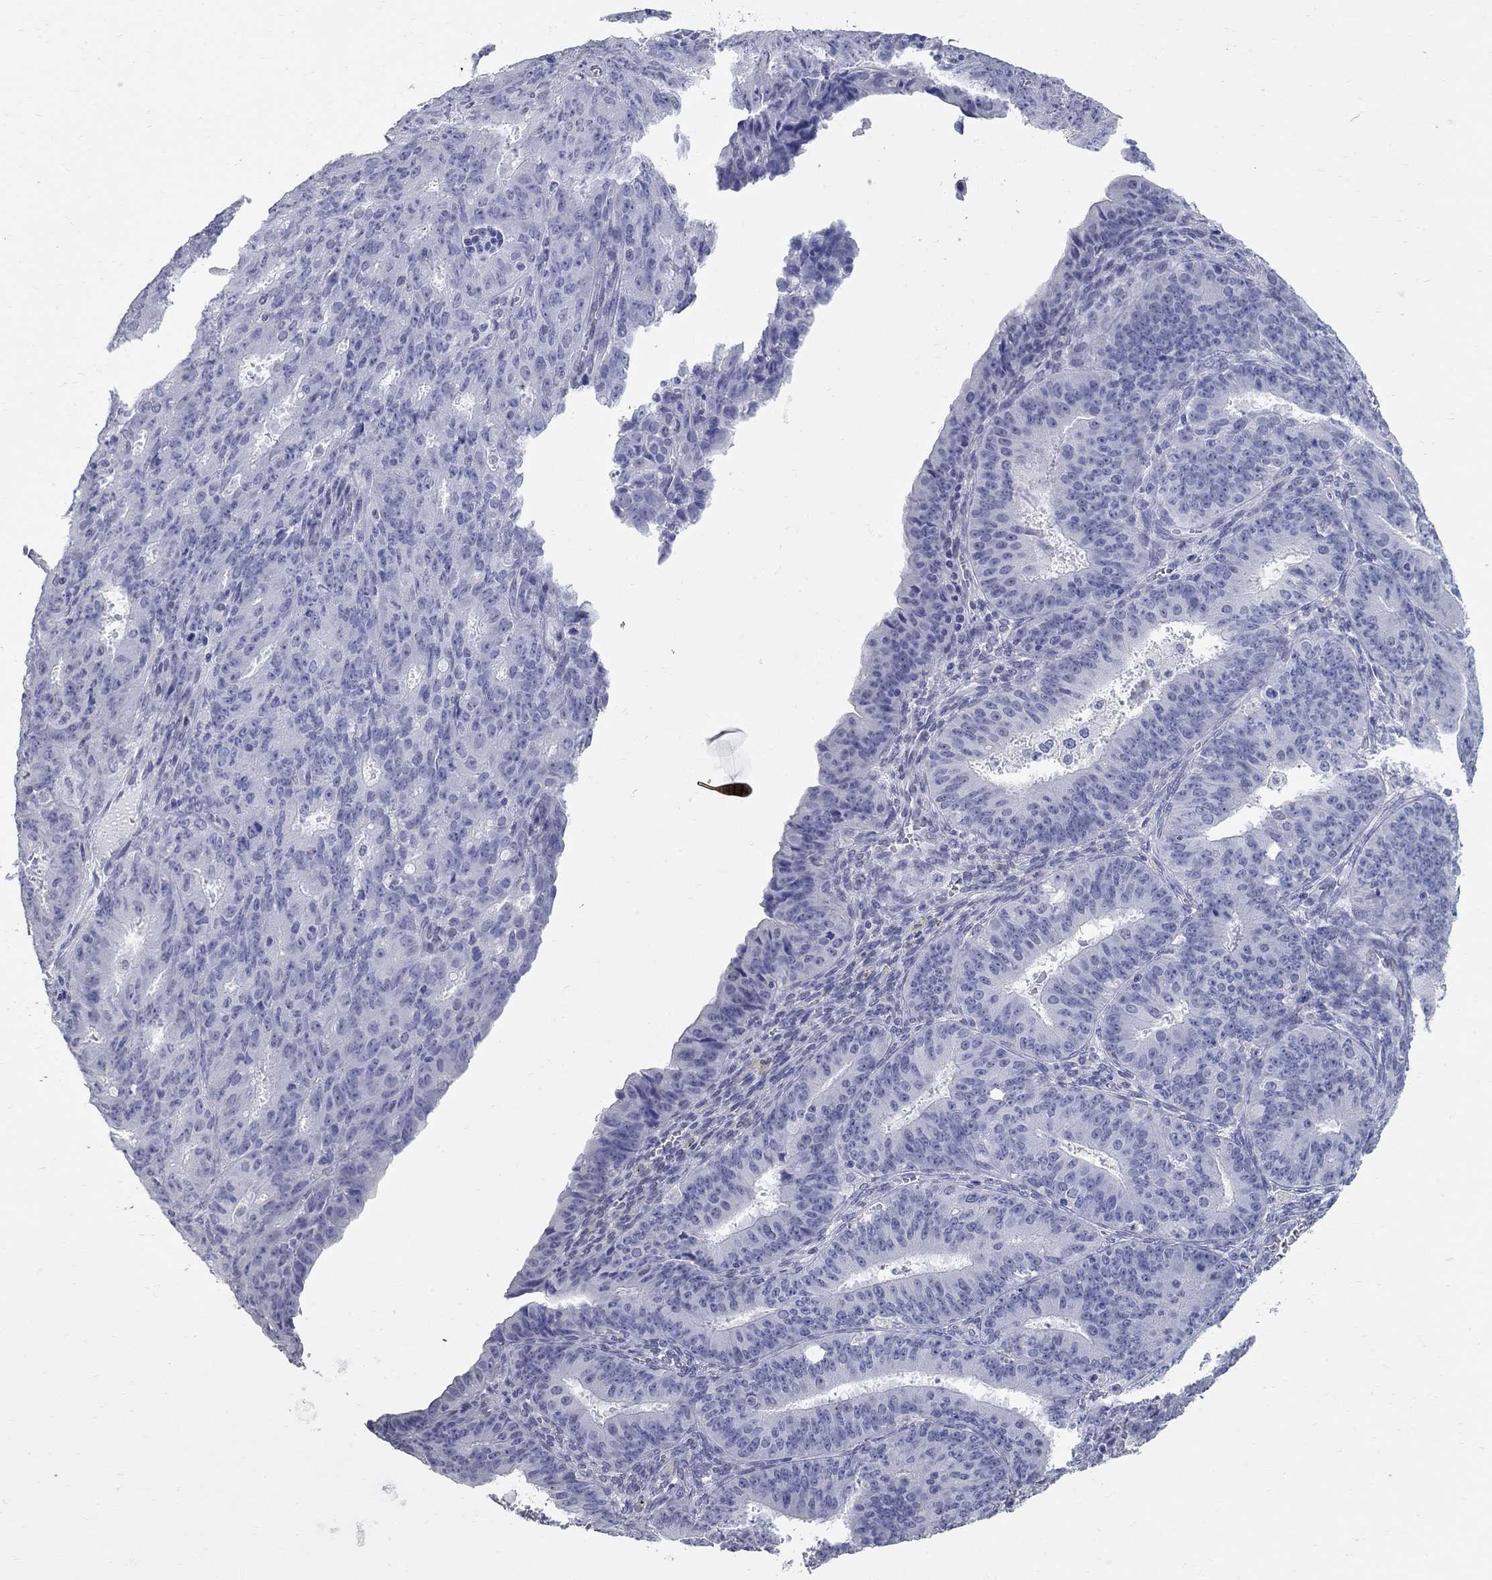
{"staining": {"intensity": "negative", "quantity": "none", "location": "none"}, "tissue": "ovarian cancer", "cell_type": "Tumor cells", "image_type": "cancer", "snomed": [{"axis": "morphology", "description": "Carcinoma, endometroid"}, {"axis": "topography", "description": "Ovary"}], "caption": "This is an IHC image of ovarian cancer. There is no staining in tumor cells.", "gene": "BPIFB1", "patient": {"sex": "female", "age": 42}}